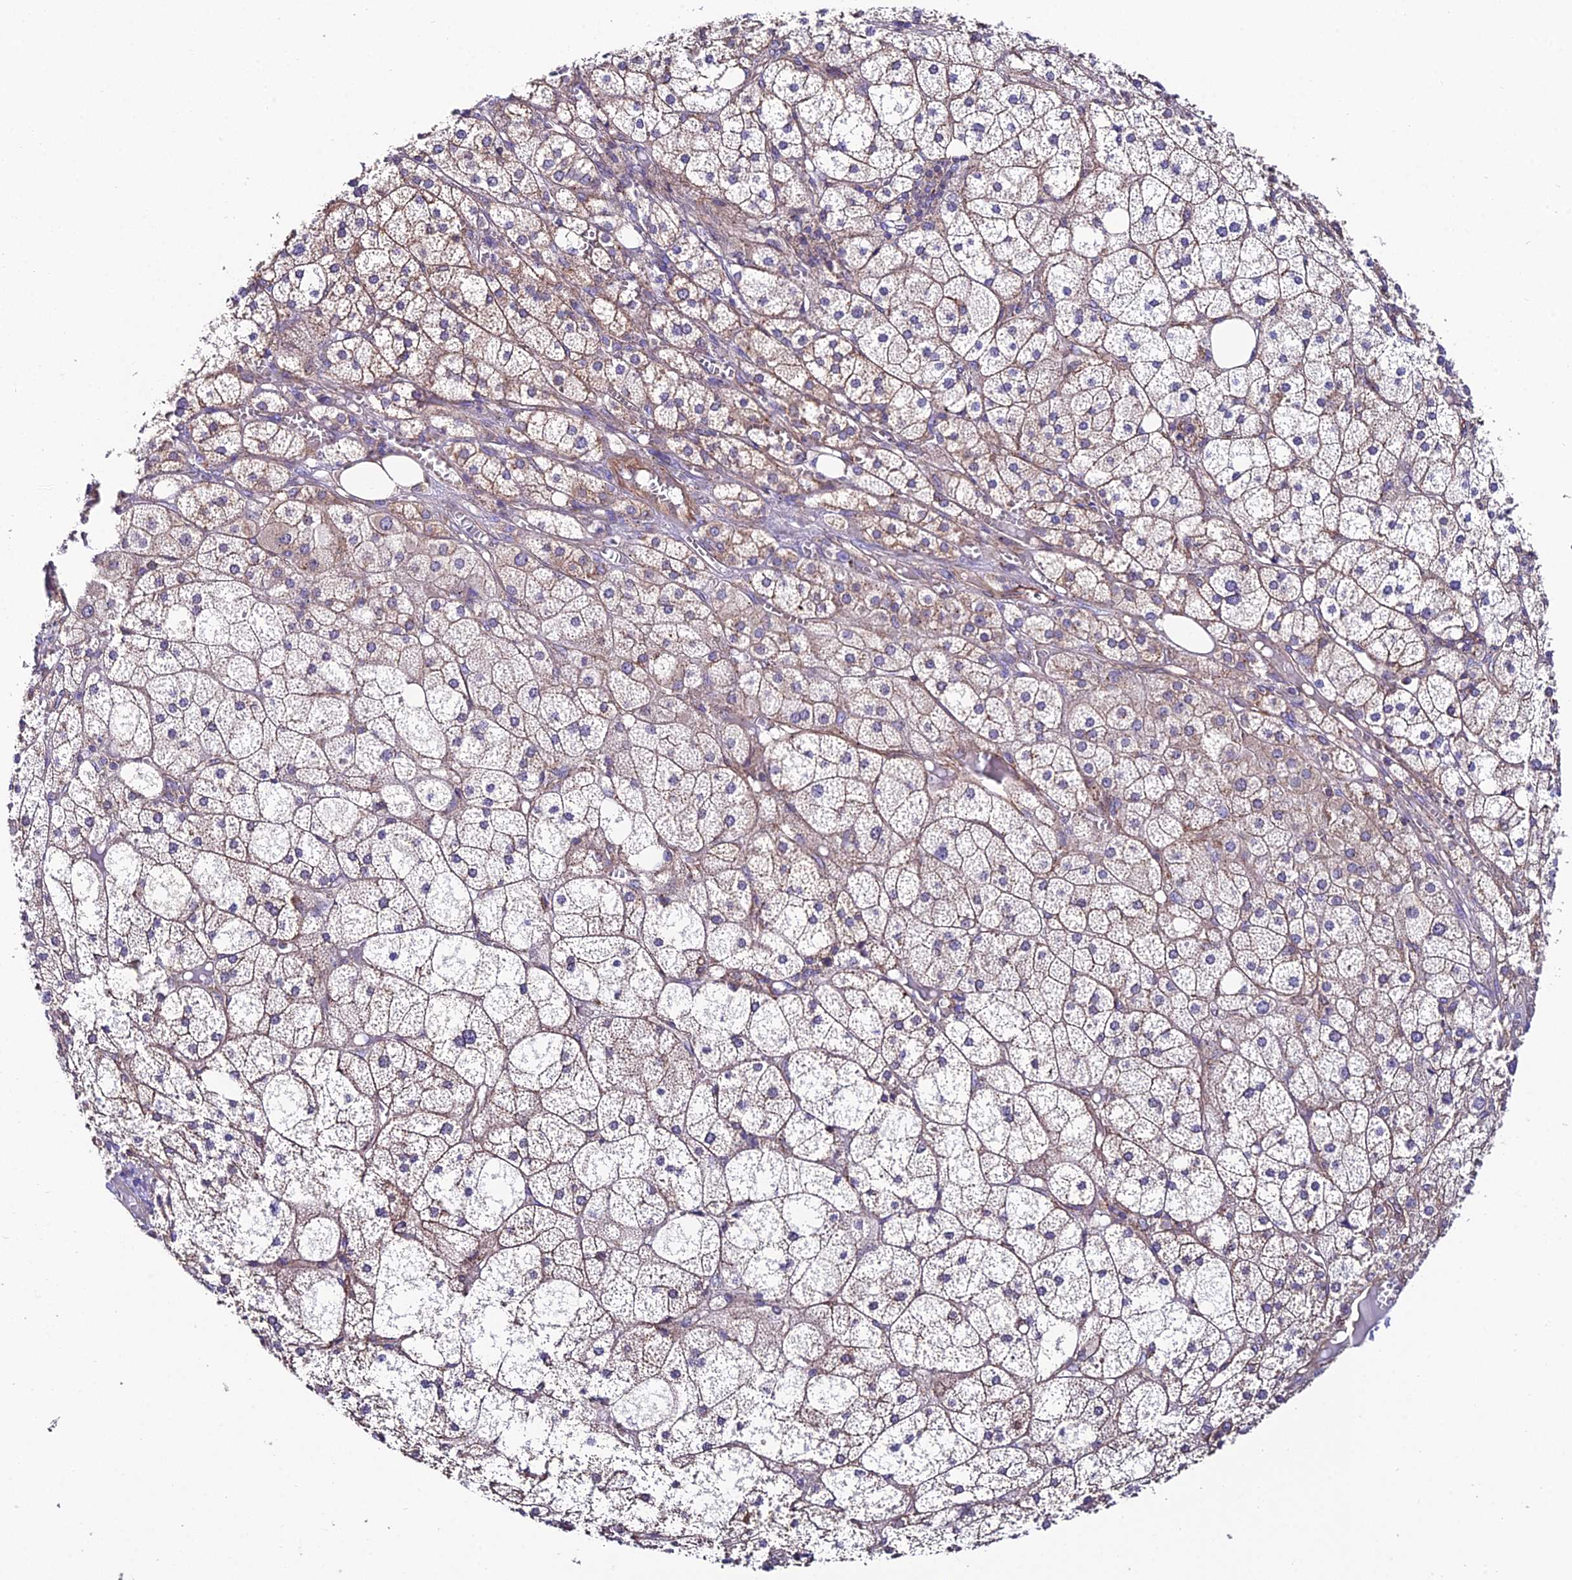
{"staining": {"intensity": "moderate", "quantity": "25%-75%", "location": "cytoplasmic/membranous"}, "tissue": "adrenal gland", "cell_type": "Glandular cells", "image_type": "normal", "snomed": [{"axis": "morphology", "description": "Normal tissue, NOS"}, {"axis": "topography", "description": "Adrenal gland"}], "caption": "Protein staining exhibits moderate cytoplasmic/membranous positivity in approximately 25%-75% of glandular cells in benign adrenal gland.", "gene": "QRFP", "patient": {"sex": "female", "age": 61}}